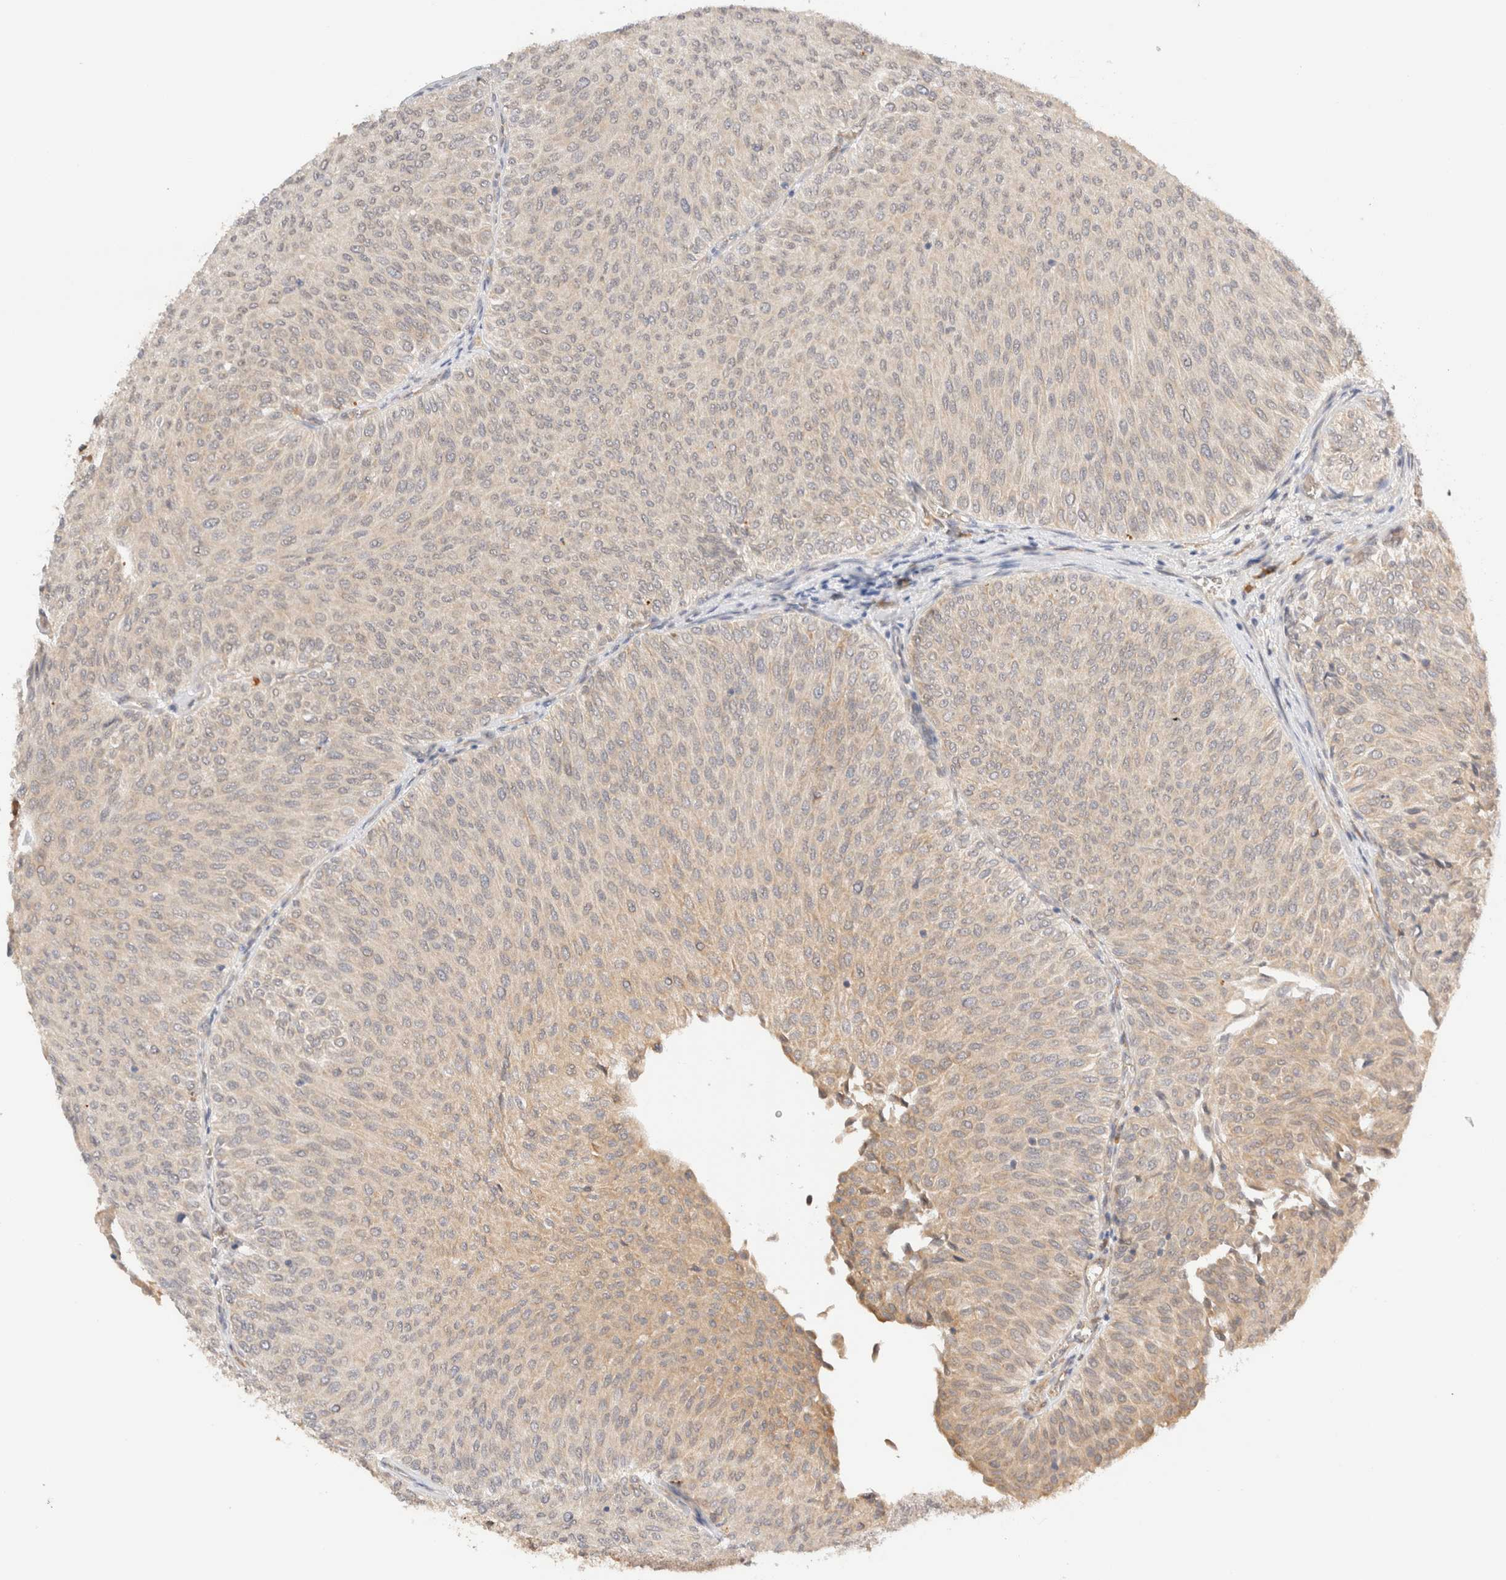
{"staining": {"intensity": "weak", "quantity": "25%-75%", "location": "cytoplasmic/membranous"}, "tissue": "urothelial cancer", "cell_type": "Tumor cells", "image_type": "cancer", "snomed": [{"axis": "morphology", "description": "Urothelial carcinoma, Low grade"}, {"axis": "topography", "description": "Urinary bladder"}], "caption": "Weak cytoplasmic/membranous positivity is identified in about 25%-75% of tumor cells in low-grade urothelial carcinoma.", "gene": "SYVN1", "patient": {"sex": "male", "age": 78}}